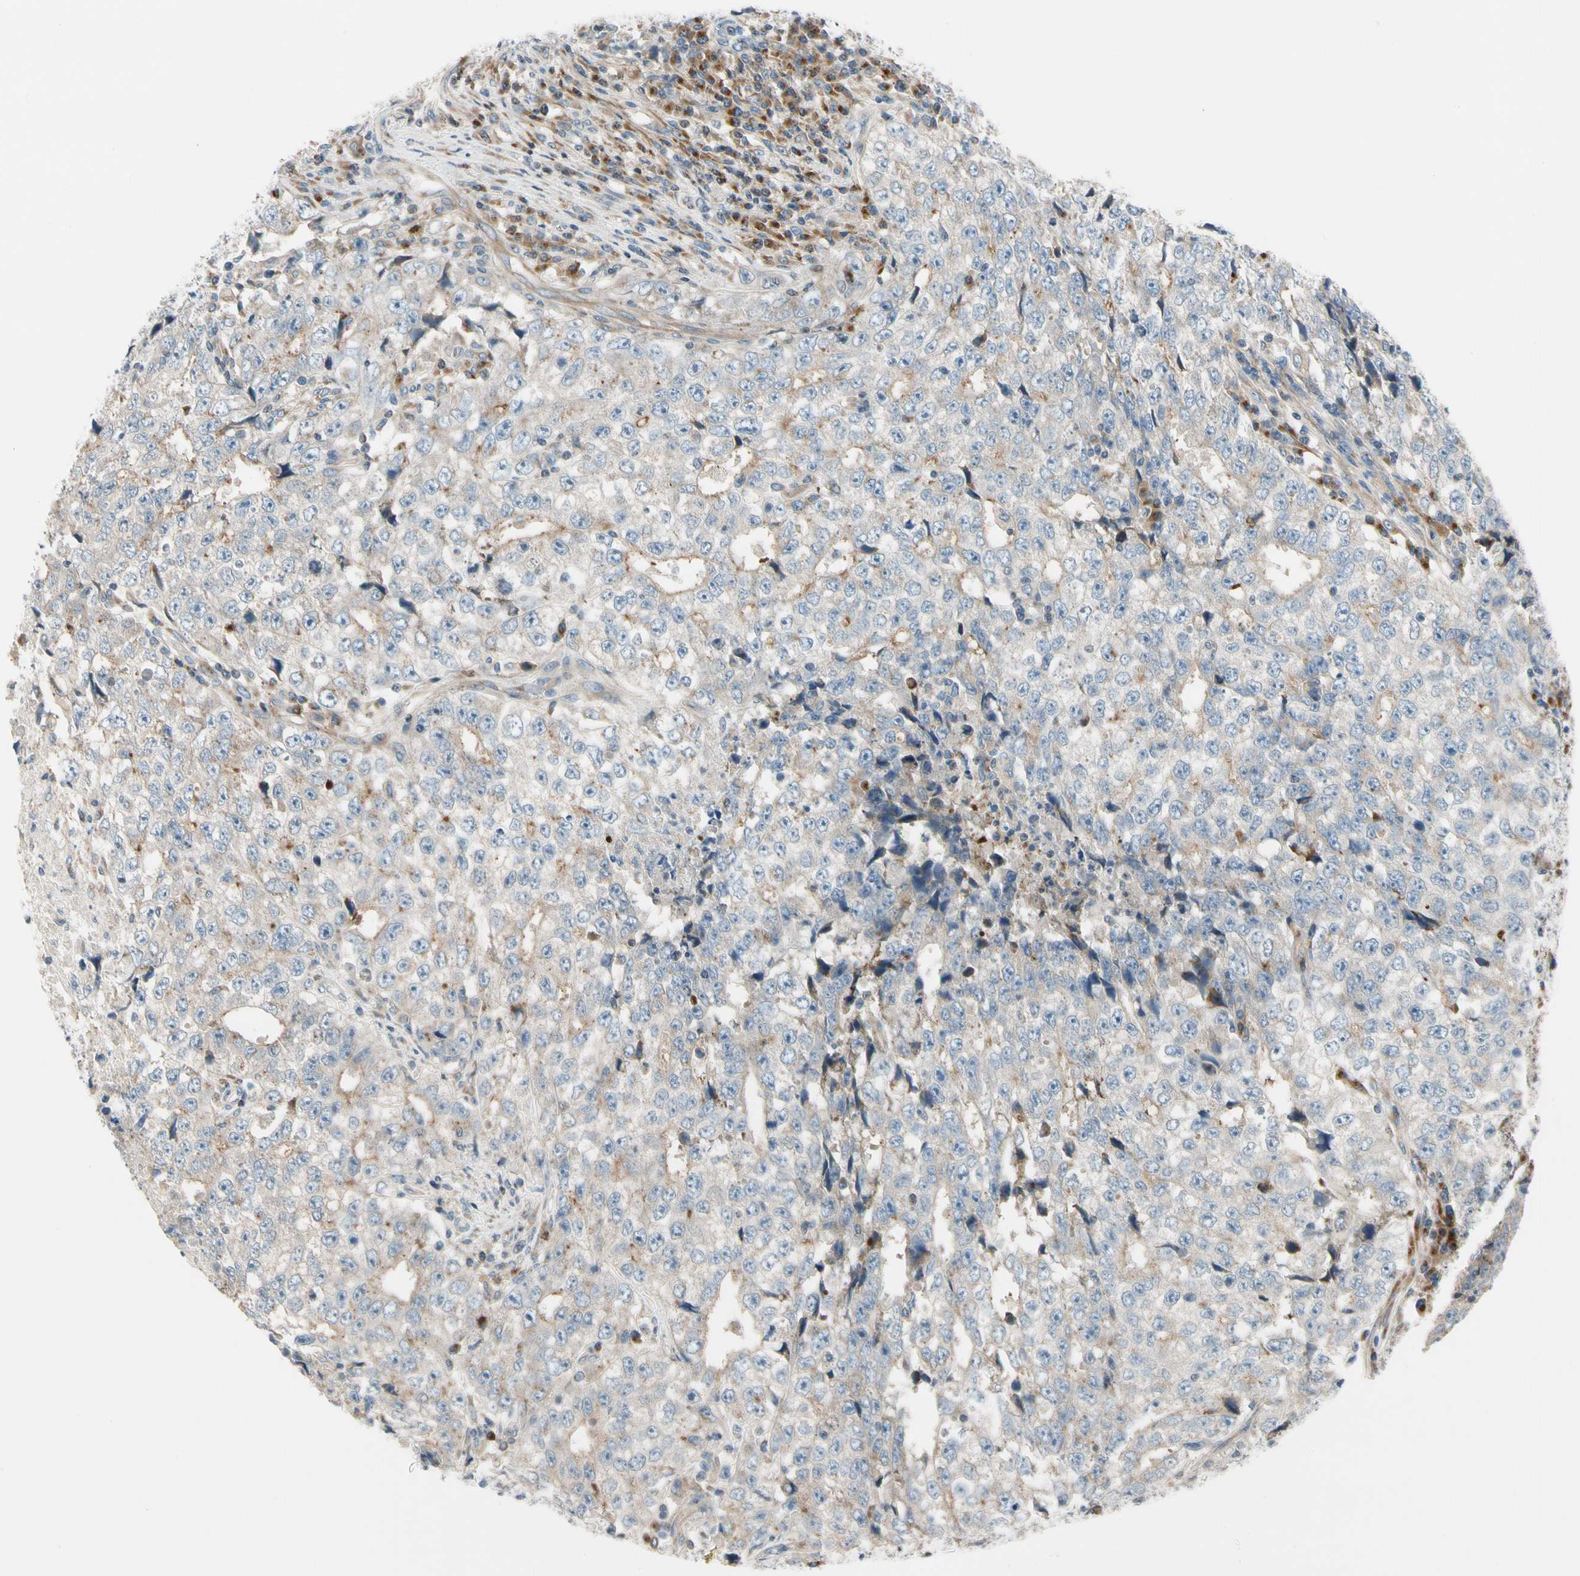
{"staining": {"intensity": "weak", "quantity": ">75%", "location": "cytoplasmic/membranous"}, "tissue": "testis cancer", "cell_type": "Tumor cells", "image_type": "cancer", "snomed": [{"axis": "morphology", "description": "Necrosis, NOS"}, {"axis": "morphology", "description": "Carcinoma, Embryonal, NOS"}, {"axis": "topography", "description": "Testis"}], "caption": "IHC staining of testis embryonal carcinoma, which reveals low levels of weak cytoplasmic/membranous staining in about >75% of tumor cells indicating weak cytoplasmic/membranous protein expression. The staining was performed using DAB (3,3'-diaminobenzidine) (brown) for protein detection and nuclei were counterstained in hematoxylin (blue).", "gene": "MST1R", "patient": {"sex": "male", "age": 19}}